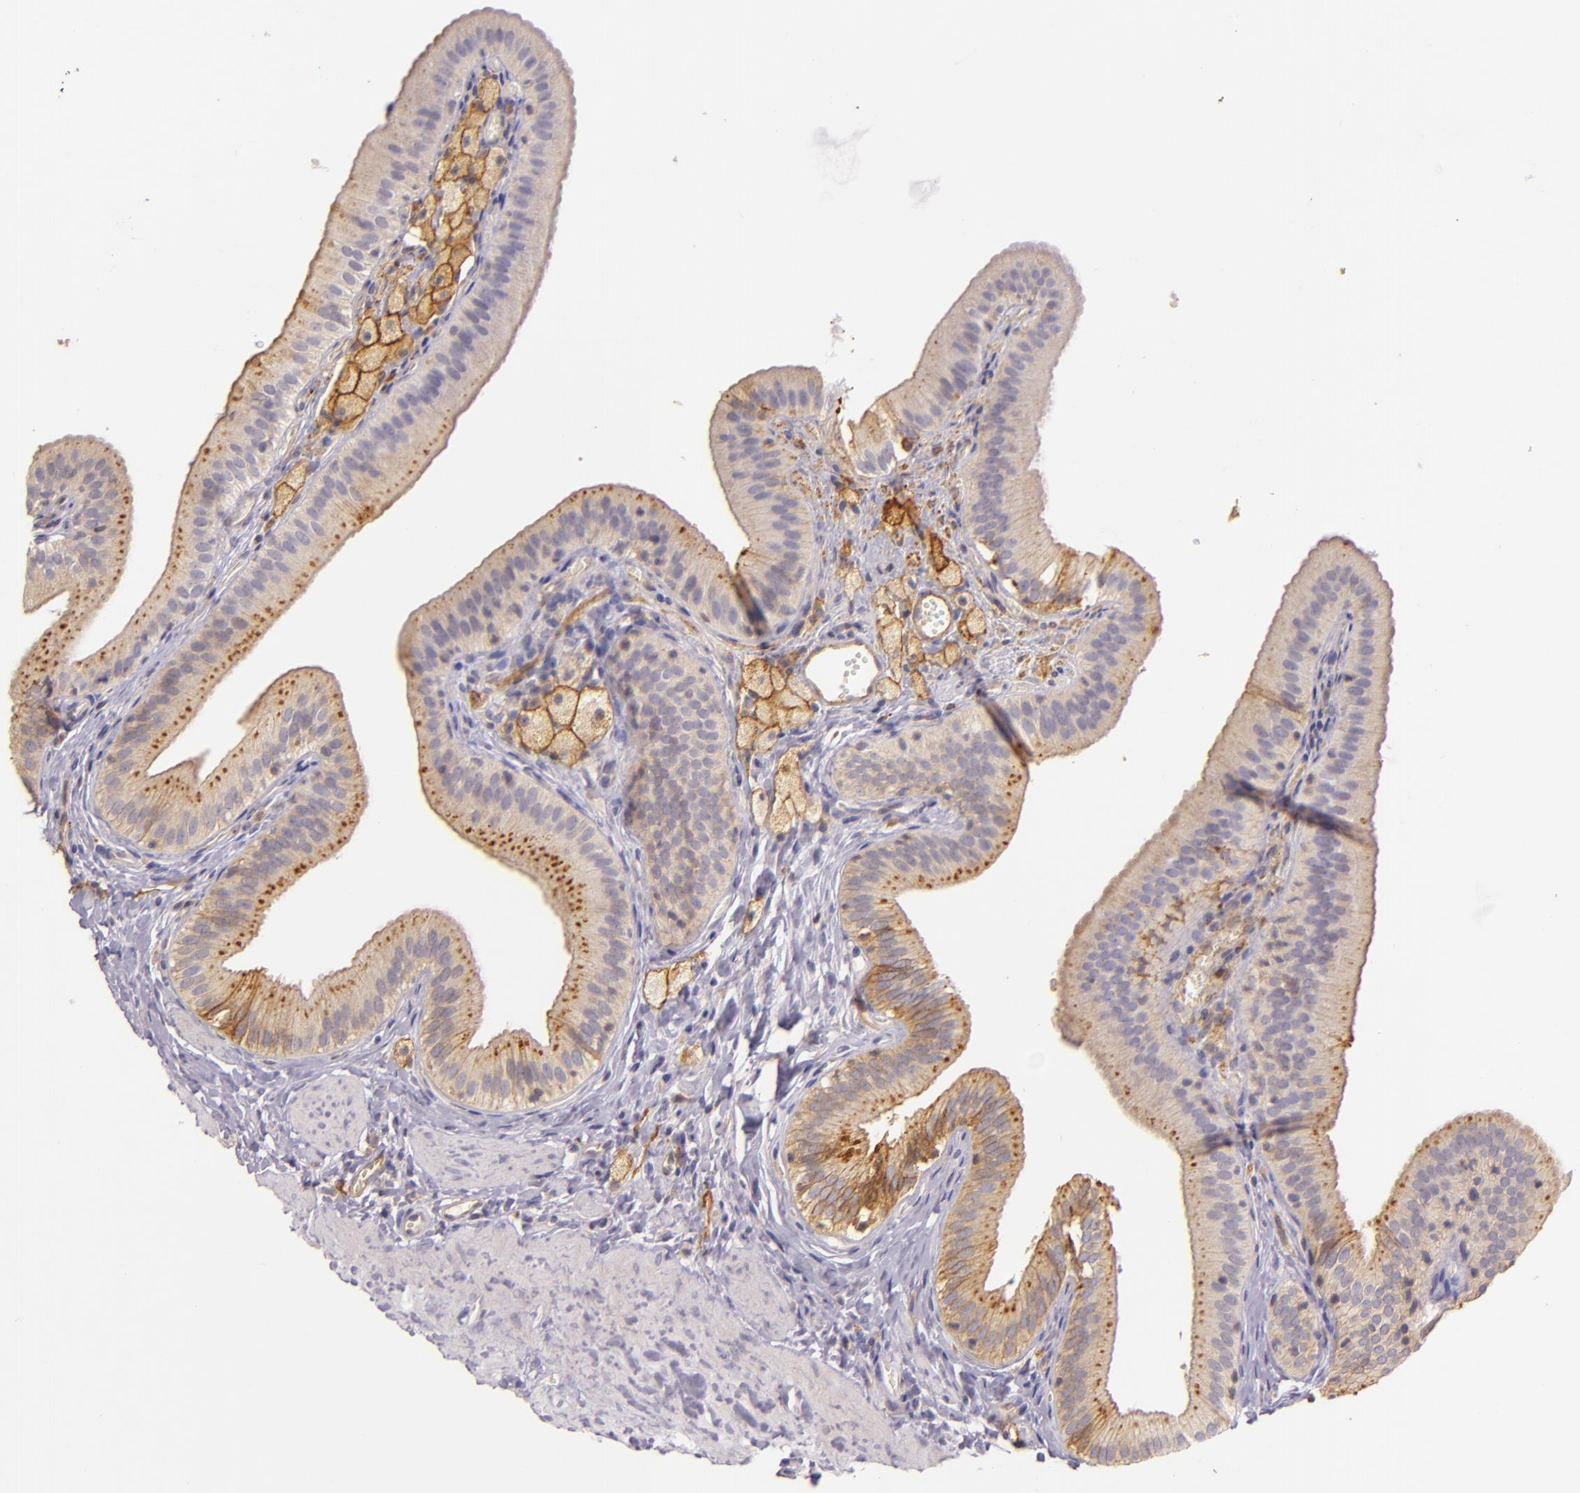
{"staining": {"intensity": "moderate", "quantity": "25%-75%", "location": "cytoplasmic/membranous"}, "tissue": "gallbladder", "cell_type": "Glandular cells", "image_type": "normal", "snomed": [{"axis": "morphology", "description": "Normal tissue, NOS"}, {"axis": "topography", "description": "Gallbladder"}], "caption": "IHC (DAB (3,3'-diaminobenzidine)) staining of unremarkable human gallbladder demonstrates moderate cytoplasmic/membranous protein positivity in about 25%-75% of glandular cells. The staining was performed using DAB (3,3'-diaminobenzidine), with brown indicating positive protein expression. Nuclei are stained blue with hematoxylin.", "gene": "CTSF", "patient": {"sex": "female", "age": 24}}